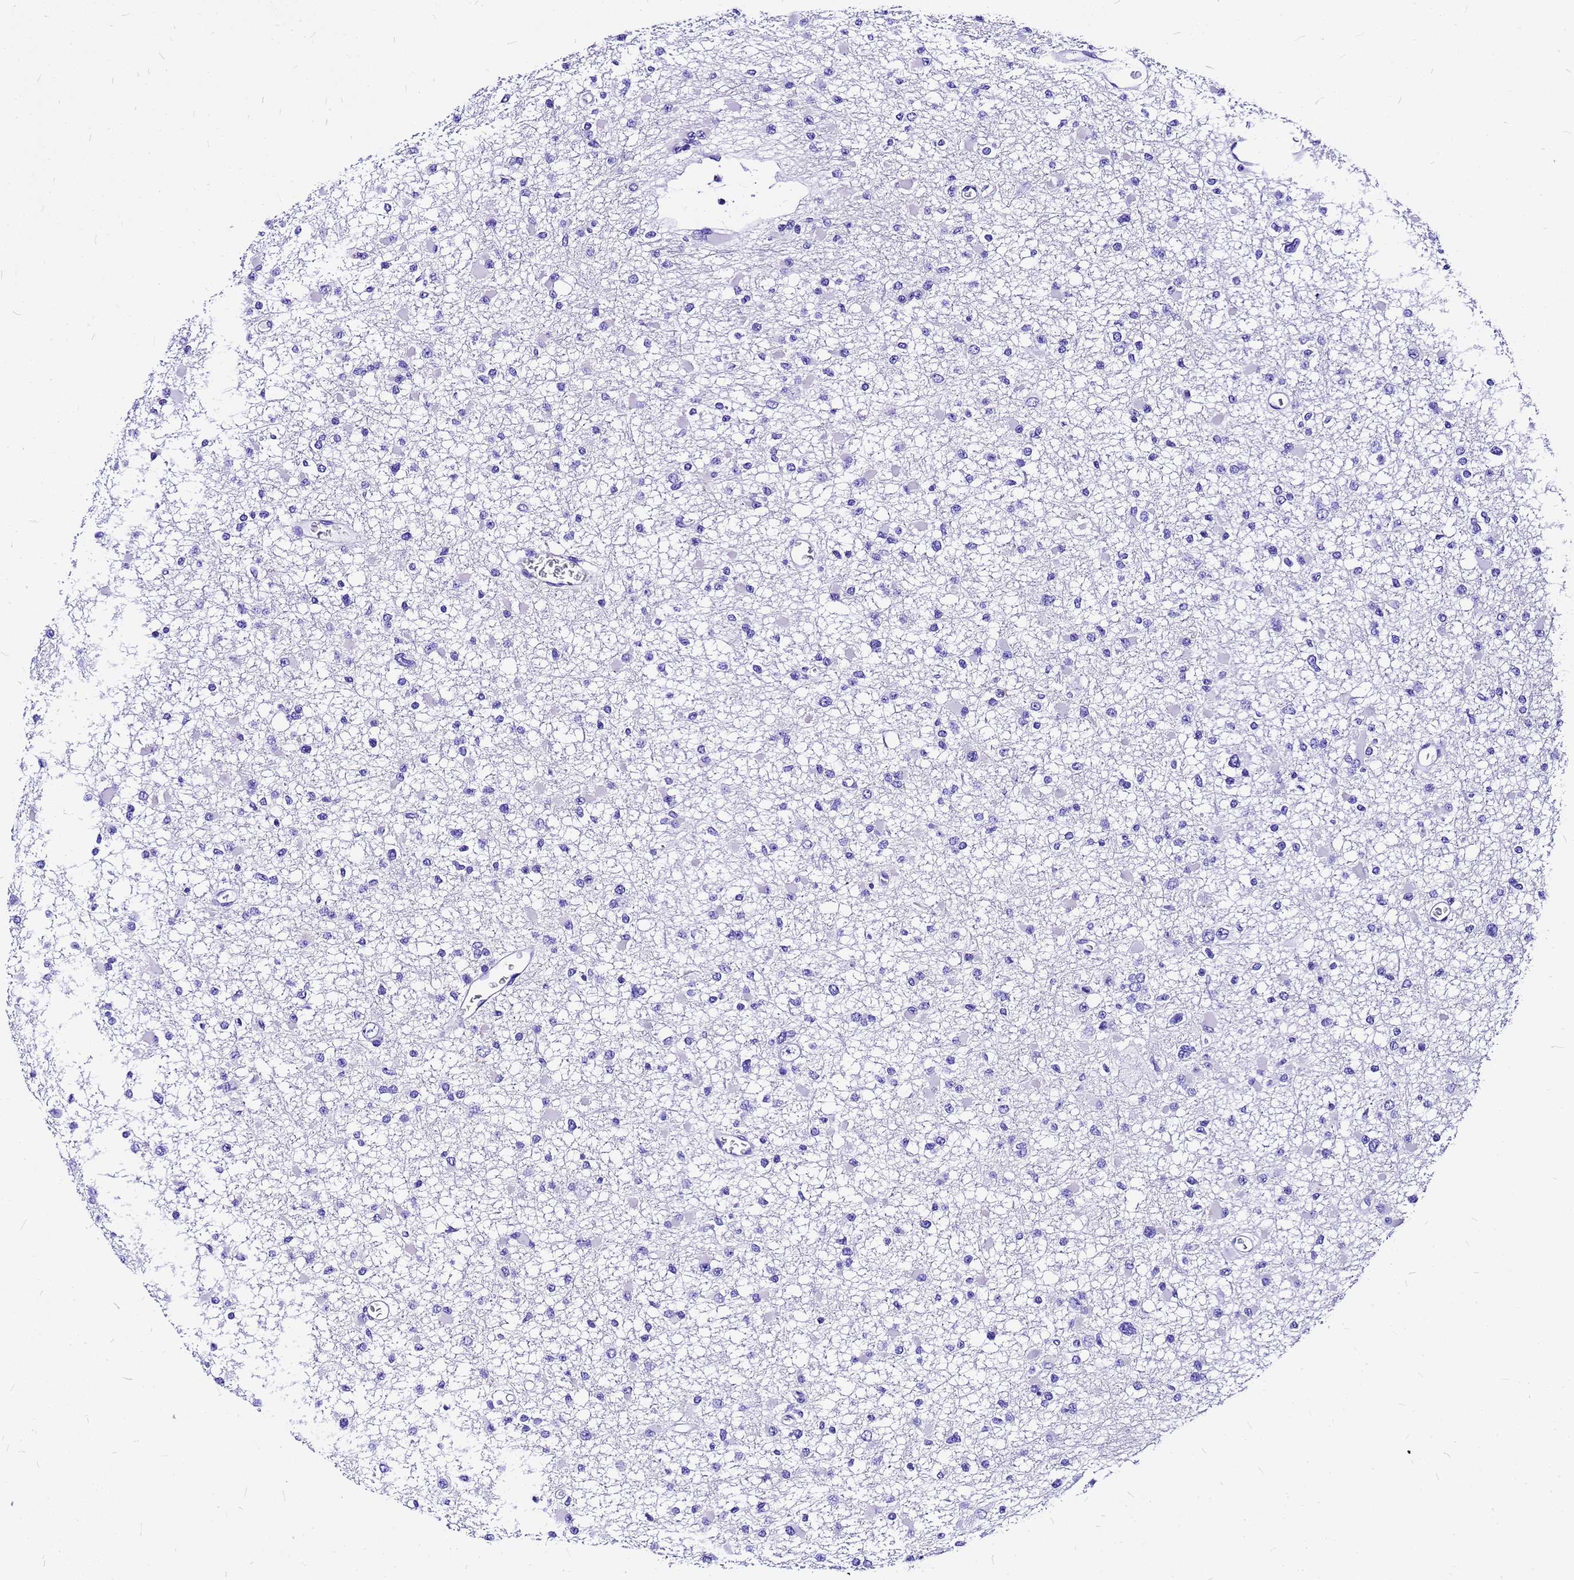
{"staining": {"intensity": "negative", "quantity": "none", "location": "none"}, "tissue": "glioma", "cell_type": "Tumor cells", "image_type": "cancer", "snomed": [{"axis": "morphology", "description": "Glioma, malignant, Low grade"}, {"axis": "topography", "description": "Brain"}], "caption": "Malignant low-grade glioma stained for a protein using immunohistochemistry reveals no expression tumor cells.", "gene": "HERC4", "patient": {"sex": "female", "age": 22}}